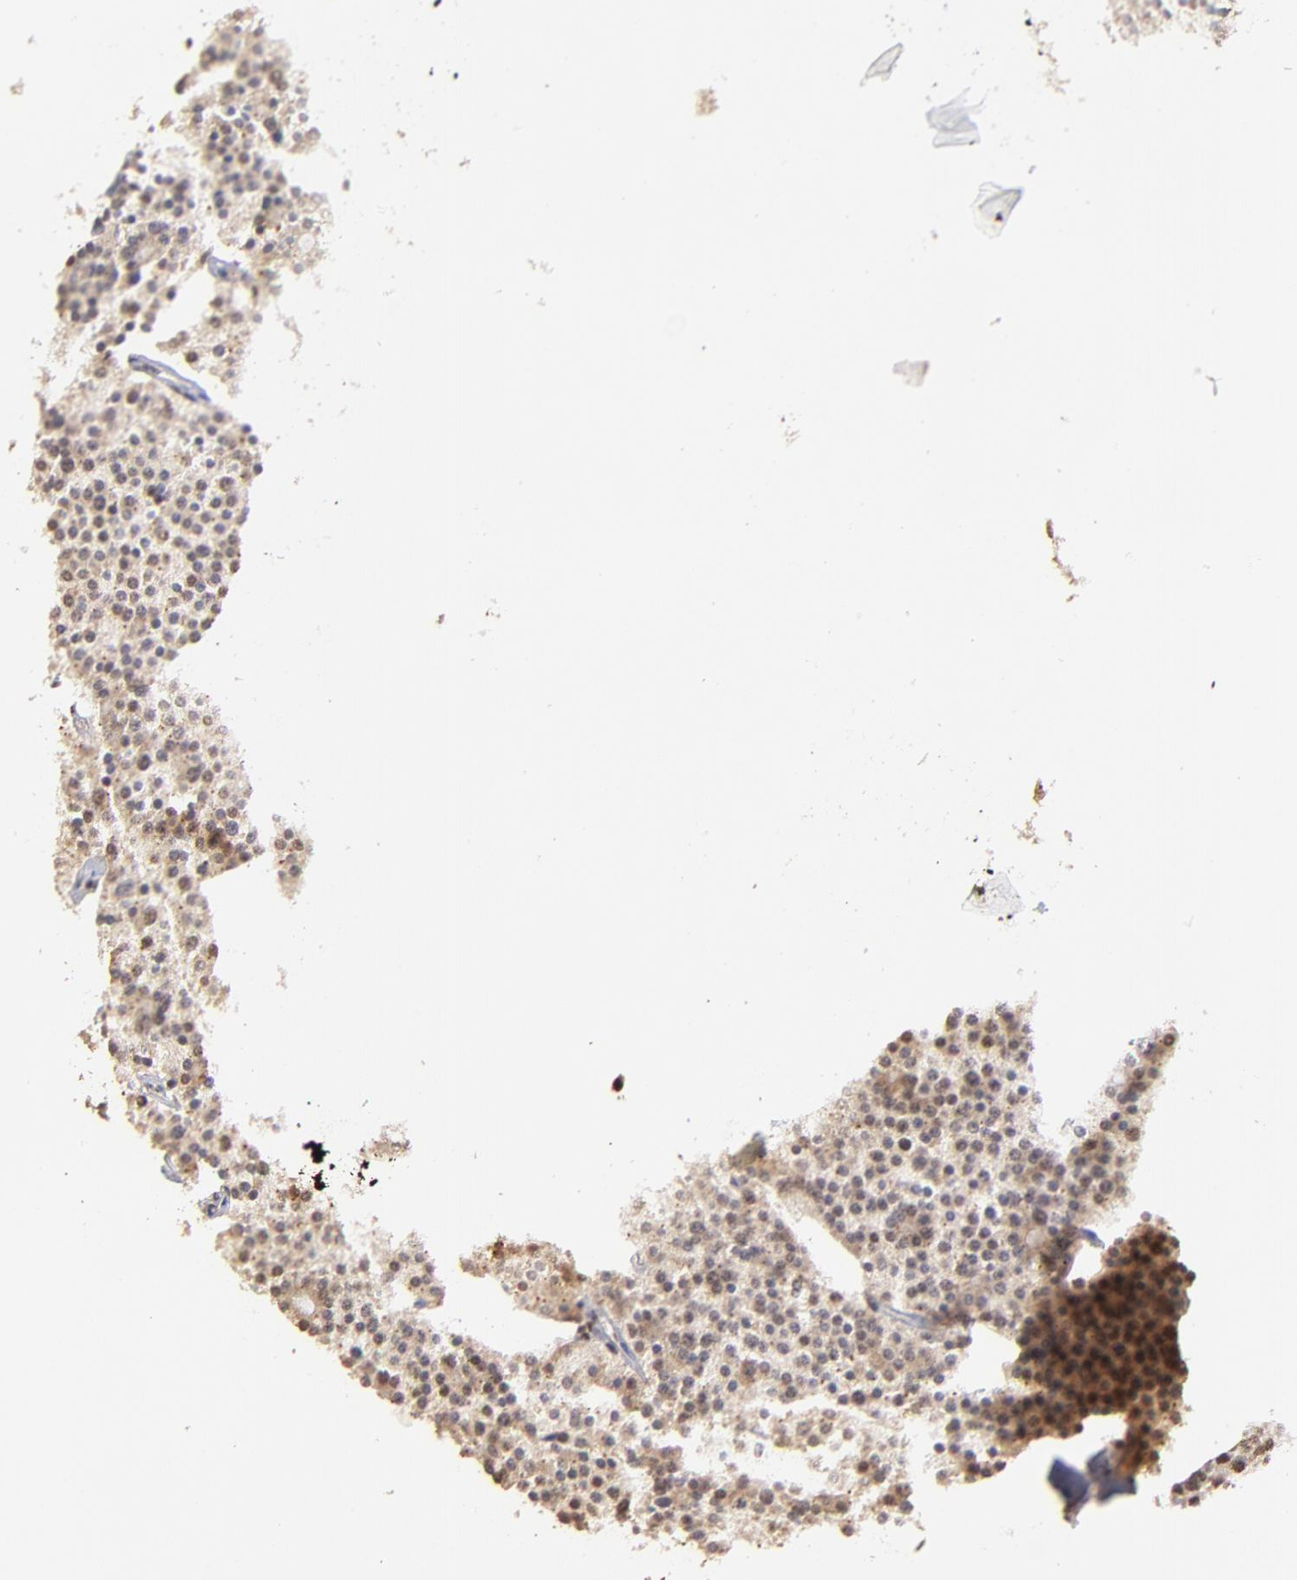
{"staining": {"intensity": "weak", "quantity": "25%-75%", "location": "cytoplasmic/membranous,nuclear"}, "tissue": "carcinoid", "cell_type": "Tumor cells", "image_type": "cancer", "snomed": [{"axis": "morphology", "description": "Carcinoid, malignant, NOS"}, {"axis": "topography", "description": "Small intestine"}], "caption": "High-power microscopy captured an IHC photomicrograph of carcinoid, revealing weak cytoplasmic/membranous and nuclear positivity in about 25%-75% of tumor cells.", "gene": "ZNF670", "patient": {"sex": "male", "age": 63}}